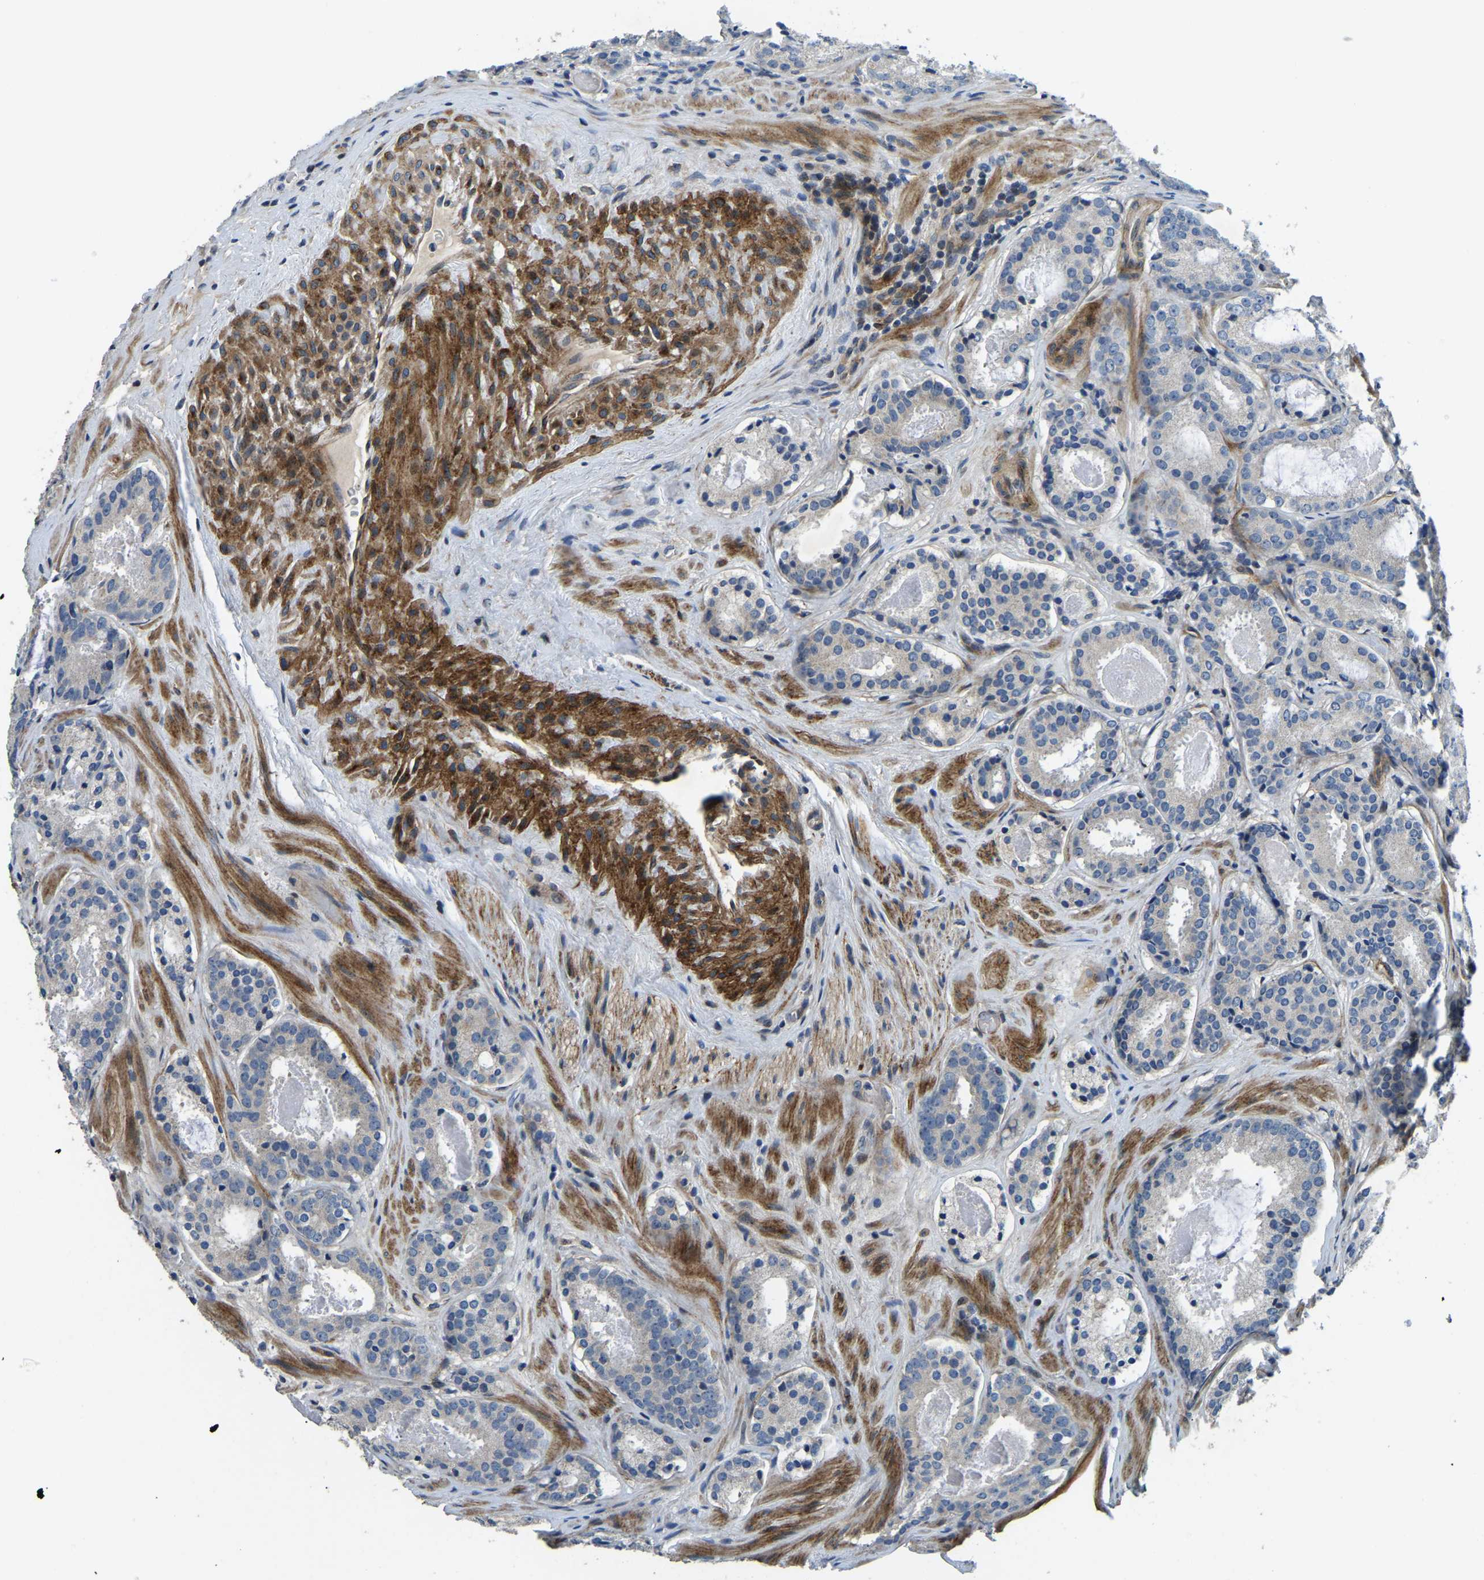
{"staining": {"intensity": "negative", "quantity": "none", "location": "none"}, "tissue": "prostate cancer", "cell_type": "Tumor cells", "image_type": "cancer", "snomed": [{"axis": "morphology", "description": "Adenocarcinoma, Low grade"}, {"axis": "topography", "description": "Prostate"}], "caption": "Immunohistochemistry (IHC) micrograph of neoplastic tissue: low-grade adenocarcinoma (prostate) stained with DAB reveals no significant protein positivity in tumor cells.", "gene": "RNF39", "patient": {"sex": "male", "age": 69}}